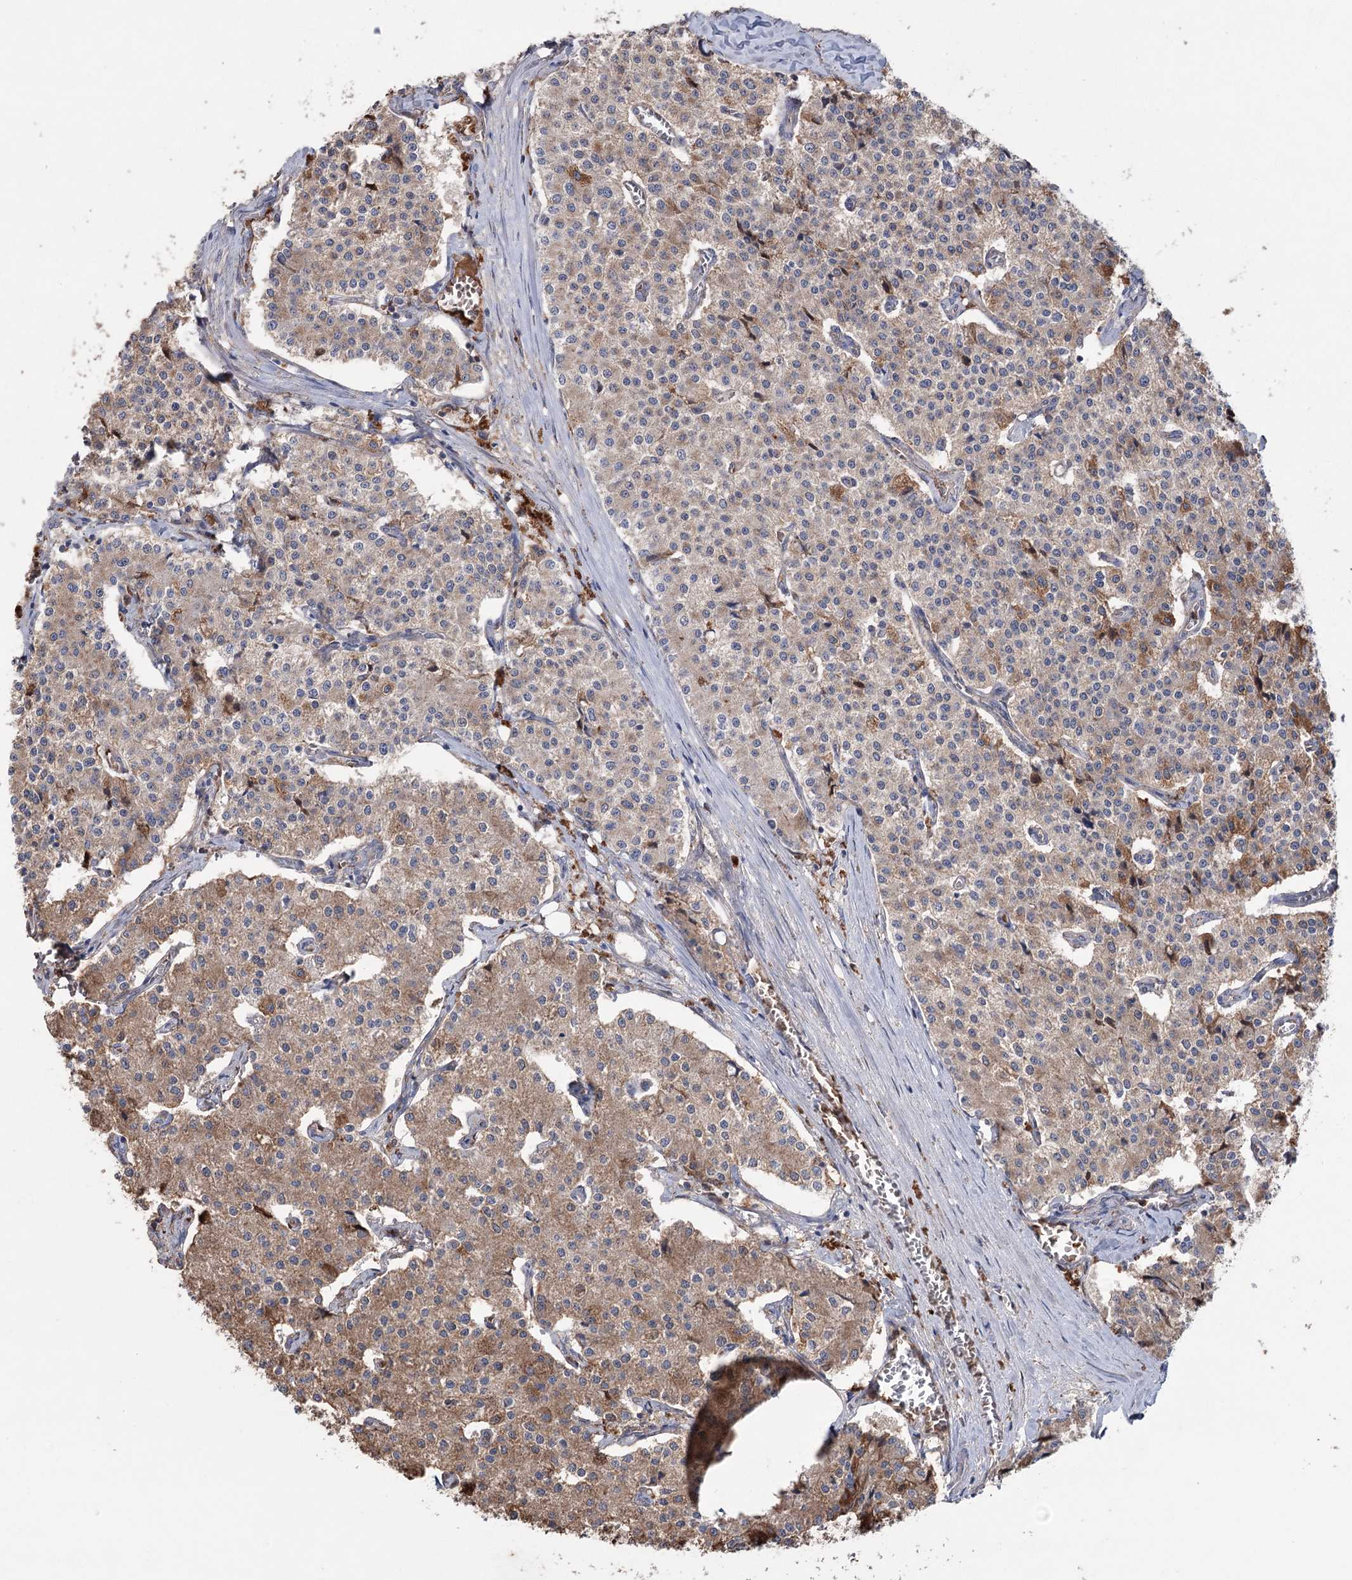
{"staining": {"intensity": "moderate", "quantity": ">75%", "location": "cytoplasmic/membranous"}, "tissue": "carcinoid", "cell_type": "Tumor cells", "image_type": "cancer", "snomed": [{"axis": "morphology", "description": "Carcinoid, malignant, NOS"}, {"axis": "topography", "description": "Colon"}], "caption": "Brown immunohistochemical staining in malignant carcinoid shows moderate cytoplasmic/membranous positivity in approximately >75% of tumor cells.", "gene": "MTCH2", "patient": {"sex": "female", "age": 52}}